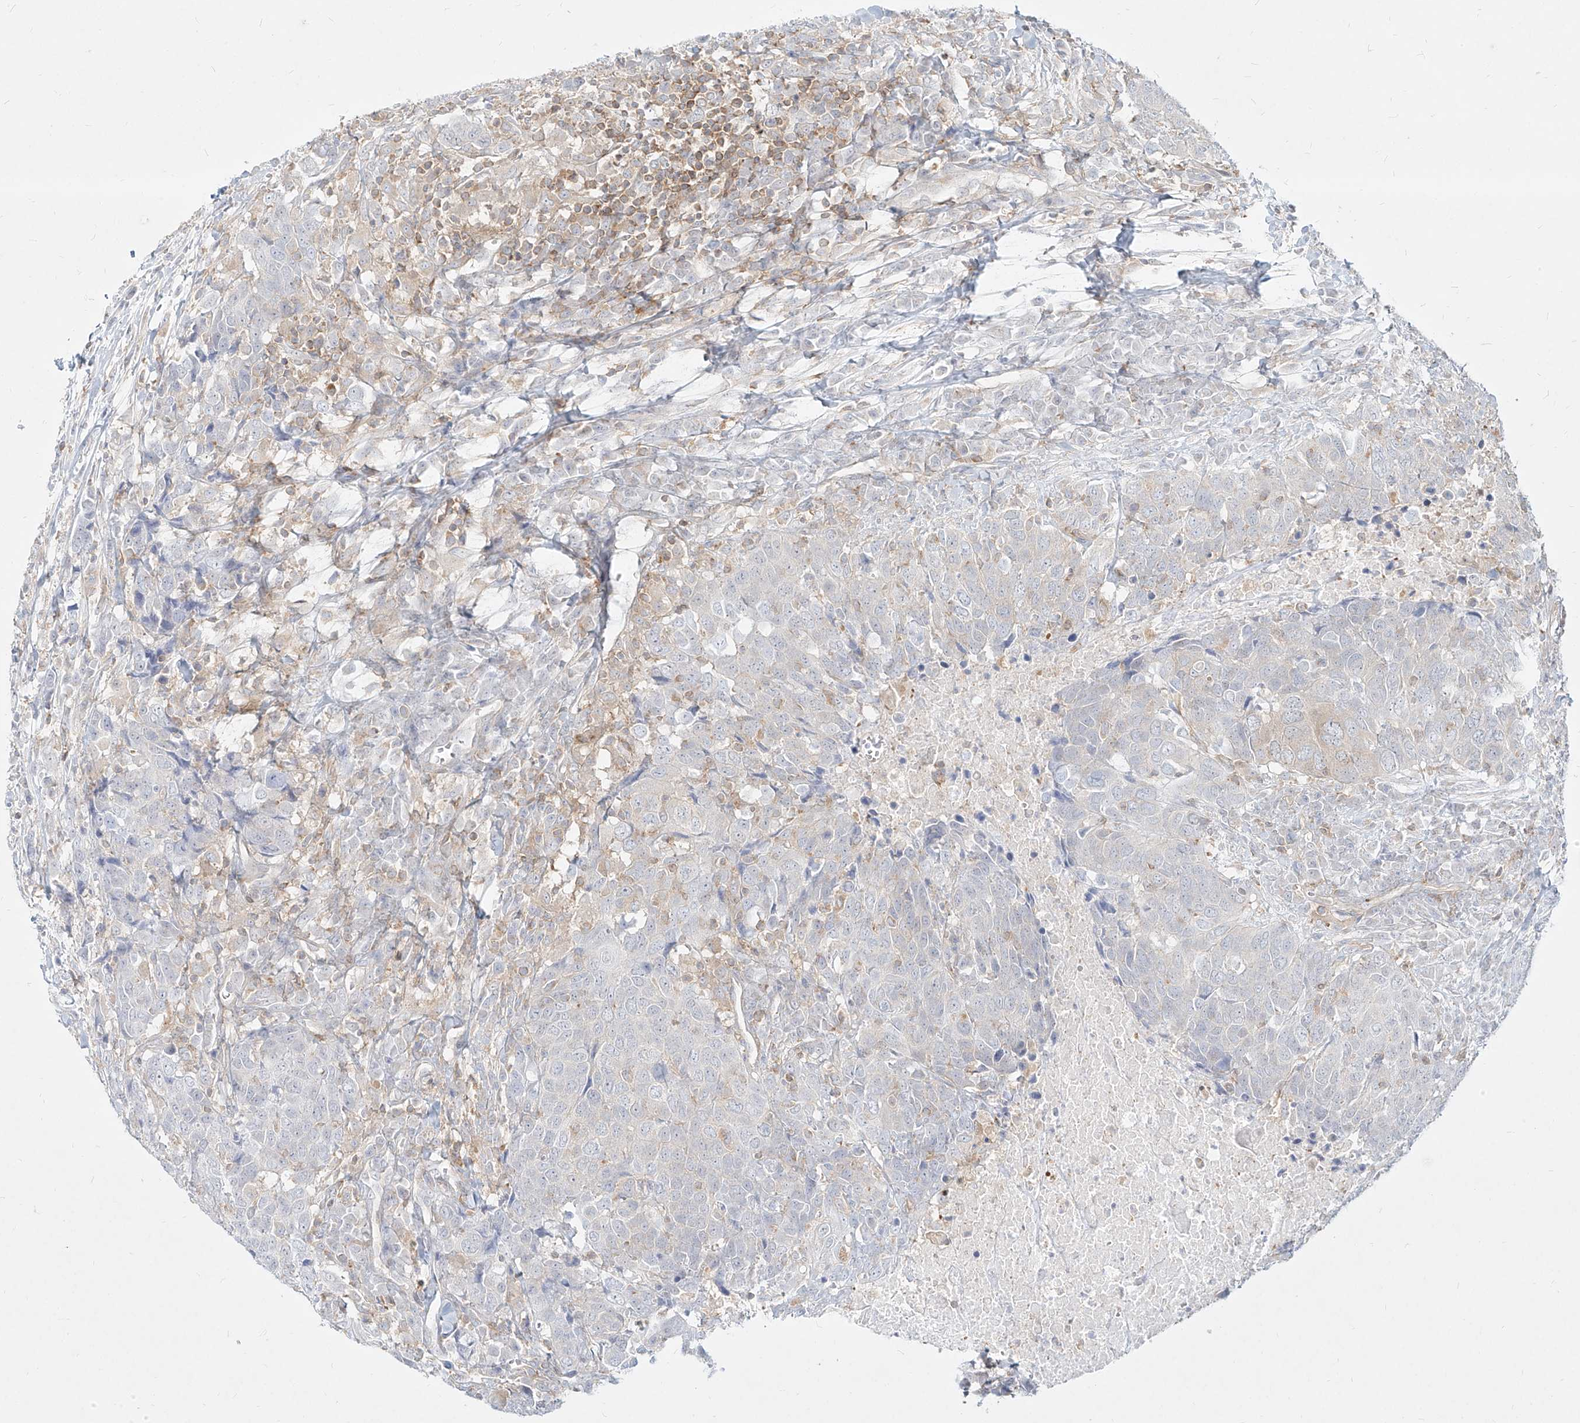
{"staining": {"intensity": "negative", "quantity": "none", "location": "none"}, "tissue": "head and neck cancer", "cell_type": "Tumor cells", "image_type": "cancer", "snomed": [{"axis": "morphology", "description": "Squamous cell carcinoma, NOS"}, {"axis": "topography", "description": "Head-Neck"}], "caption": "Human squamous cell carcinoma (head and neck) stained for a protein using IHC exhibits no expression in tumor cells.", "gene": "SLC2A12", "patient": {"sex": "male", "age": 66}}